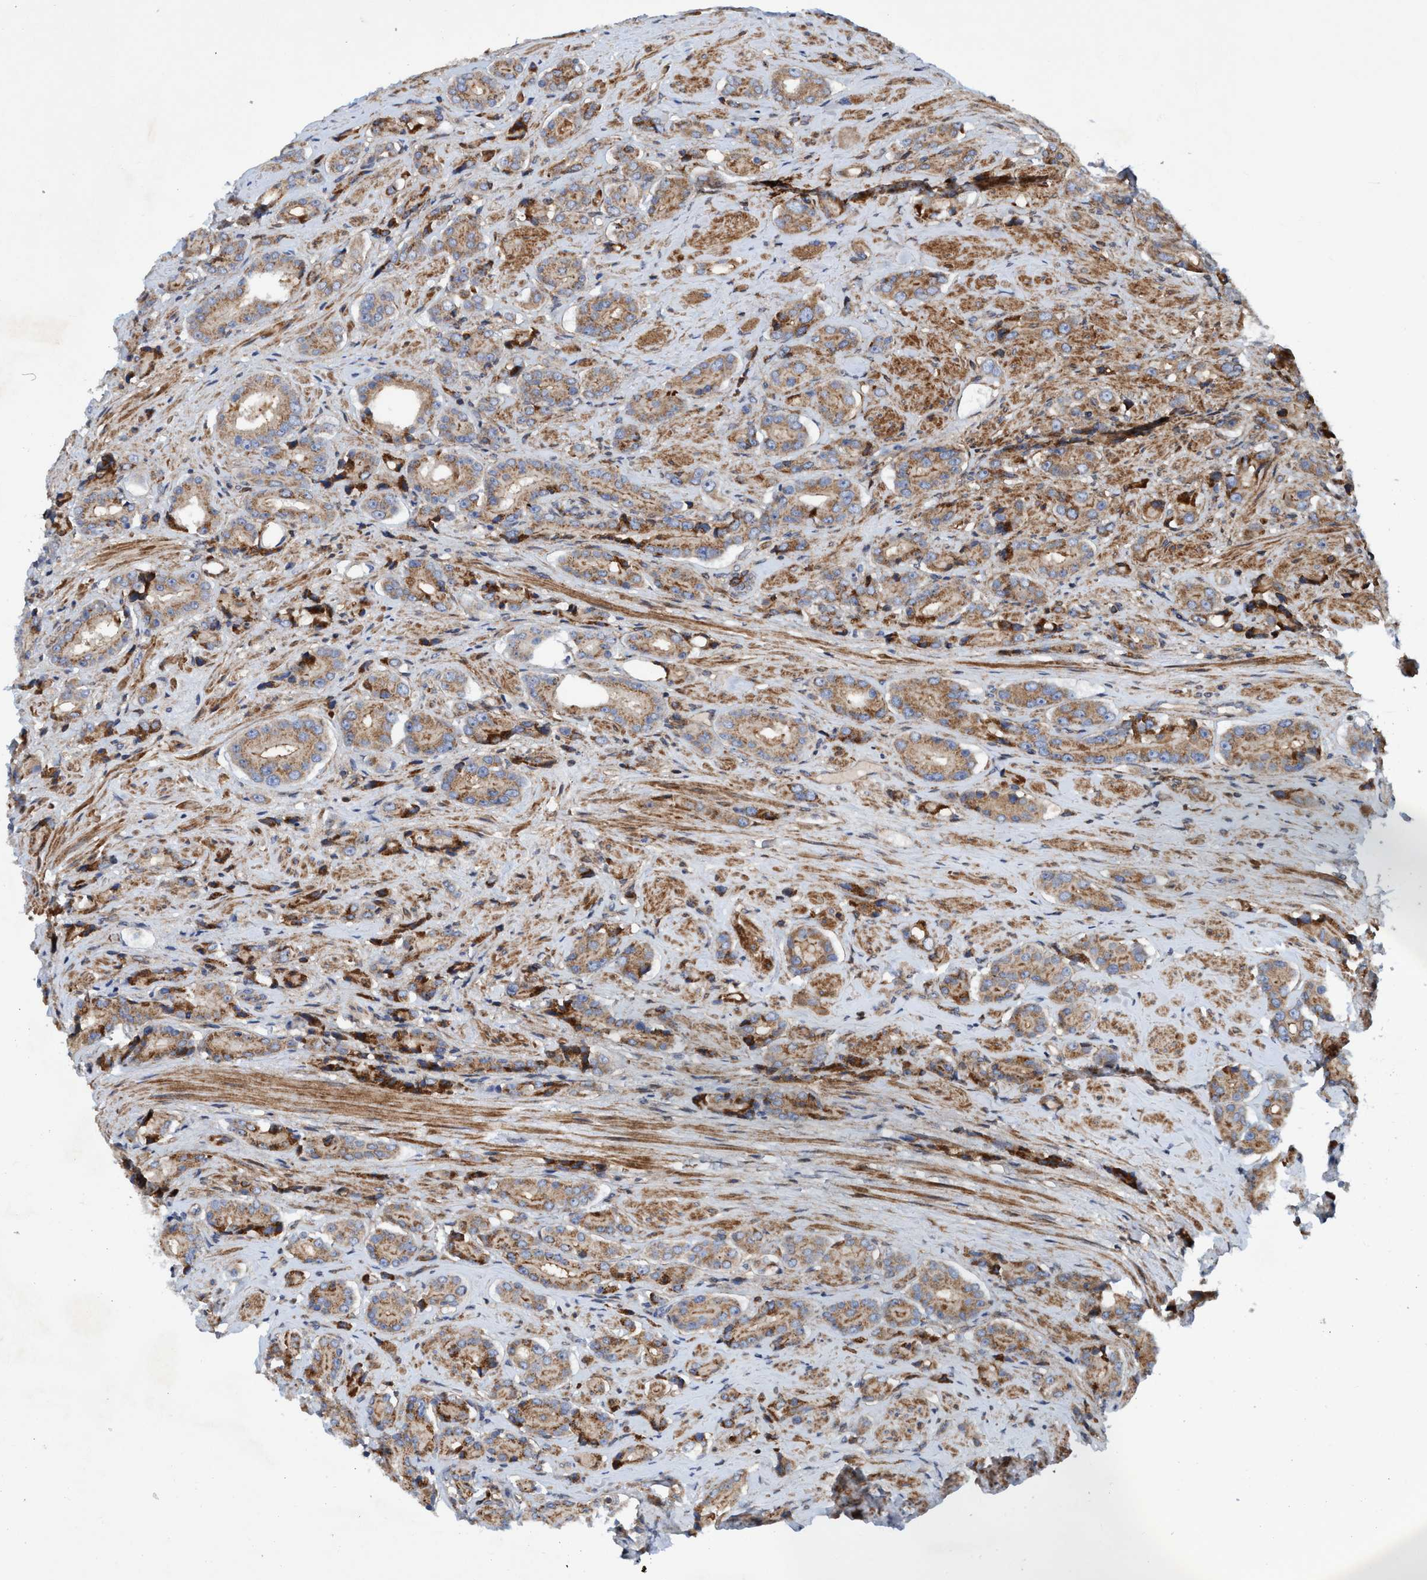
{"staining": {"intensity": "moderate", "quantity": ">75%", "location": "cytoplasmic/membranous"}, "tissue": "prostate cancer", "cell_type": "Tumor cells", "image_type": "cancer", "snomed": [{"axis": "morphology", "description": "Adenocarcinoma, High grade"}, {"axis": "topography", "description": "Prostate"}], "caption": "There is medium levels of moderate cytoplasmic/membranous expression in tumor cells of prostate adenocarcinoma (high-grade), as demonstrated by immunohistochemical staining (brown color).", "gene": "SLC16A3", "patient": {"sex": "male", "age": 71}}